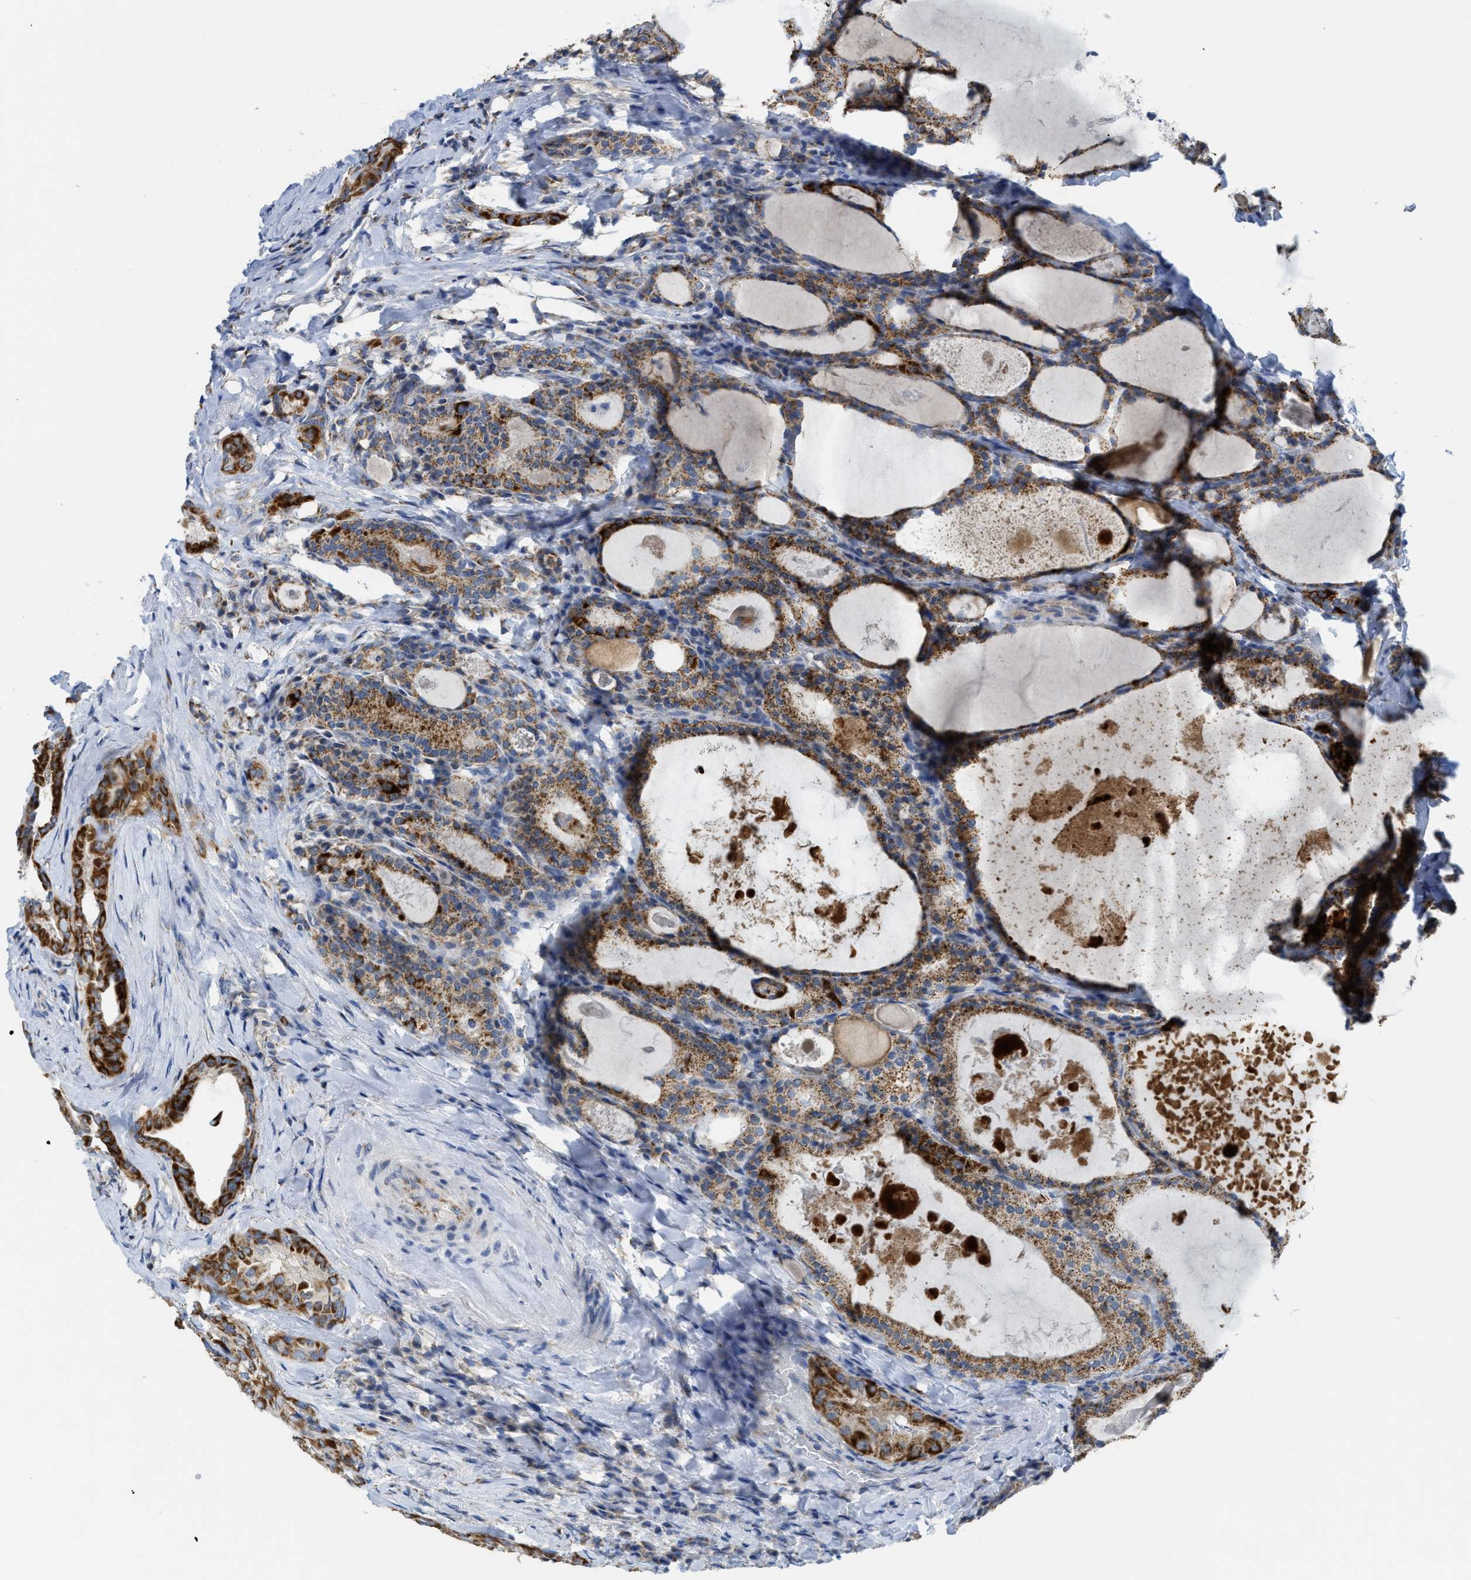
{"staining": {"intensity": "strong", "quantity": "<25%", "location": "cytoplasmic/membranous"}, "tissue": "thyroid cancer", "cell_type": "Tumor cells", "image_type": "cancer", "snomed": [{"axis": "morphology", "description": "Papillary adenocarcinoma, NOS"}, {"axis": "topography", "description": "Thyroid gland"}], "caption": "Brown immunohistochemical staining in papillary adenocarcinoma (thyroid) shows strong cytoplasmic/membranous expression in approximately <25% of tumor cells. The staining was performed using DAB, with brown indicating positive protein expression. Nuclei are stained blue with hematoxylin.", "gene": "GATD3", "patient": {"sex": "female", "age": 42}}